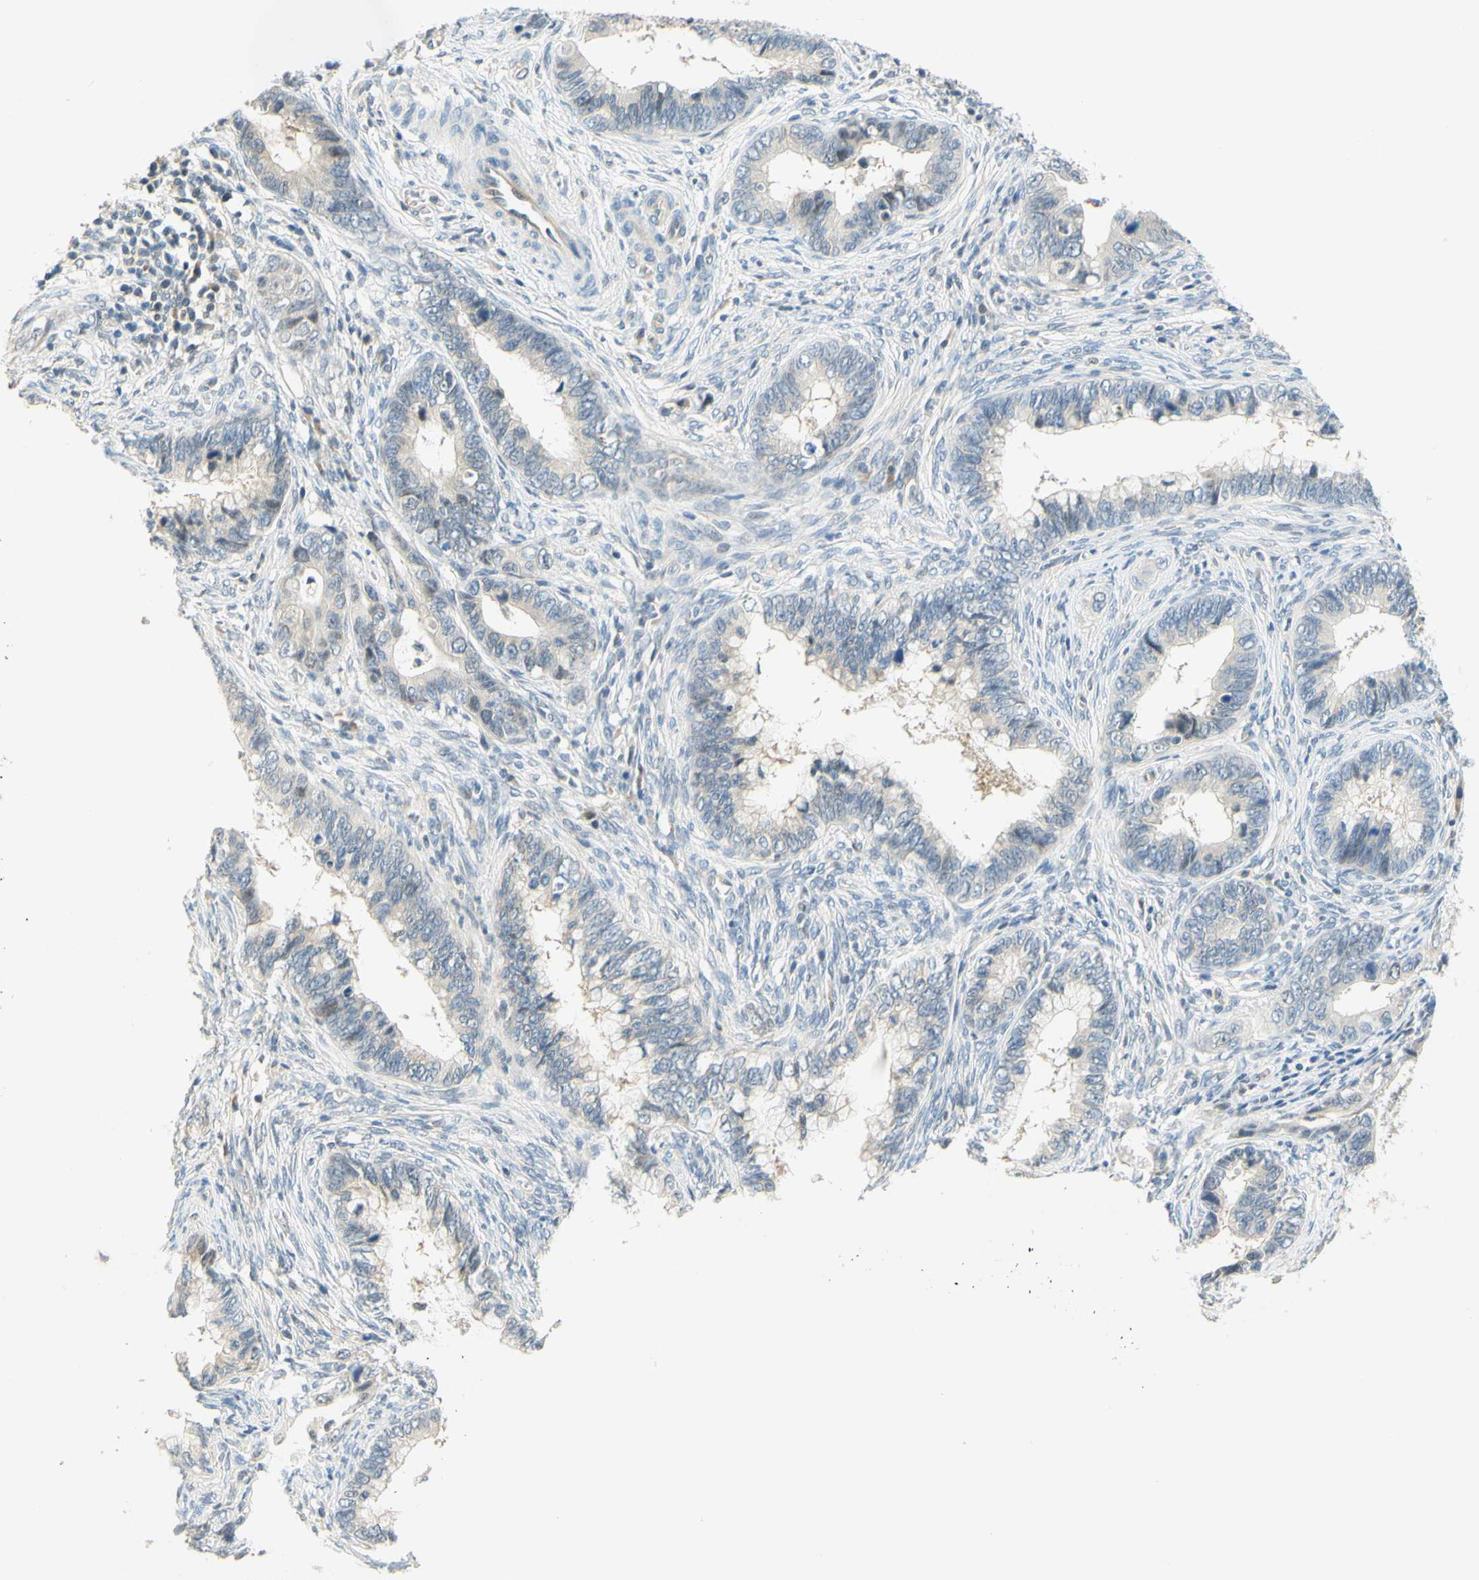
{"staining": {"intensity": "negative", "quantity": "none", "location": "none"}, "tissue": "cervical cancer", "cell_type": "Tumor cells", "image_type": "cancer", "snomed": [{"axis": "morphology", "description": "Adenocarcinoma, NOS"}, {"axis": "topography", "description": "Cervix"}], "caption": "DAB (3,3'-diaminobenzidine) immunohistochemical staining of cervical cancer demonstrates no significant positivity in tumor cells. Nuclei are stained in blue.", "gene": "C2CD2L", "patient": {"sex": "female", "age": 44}}